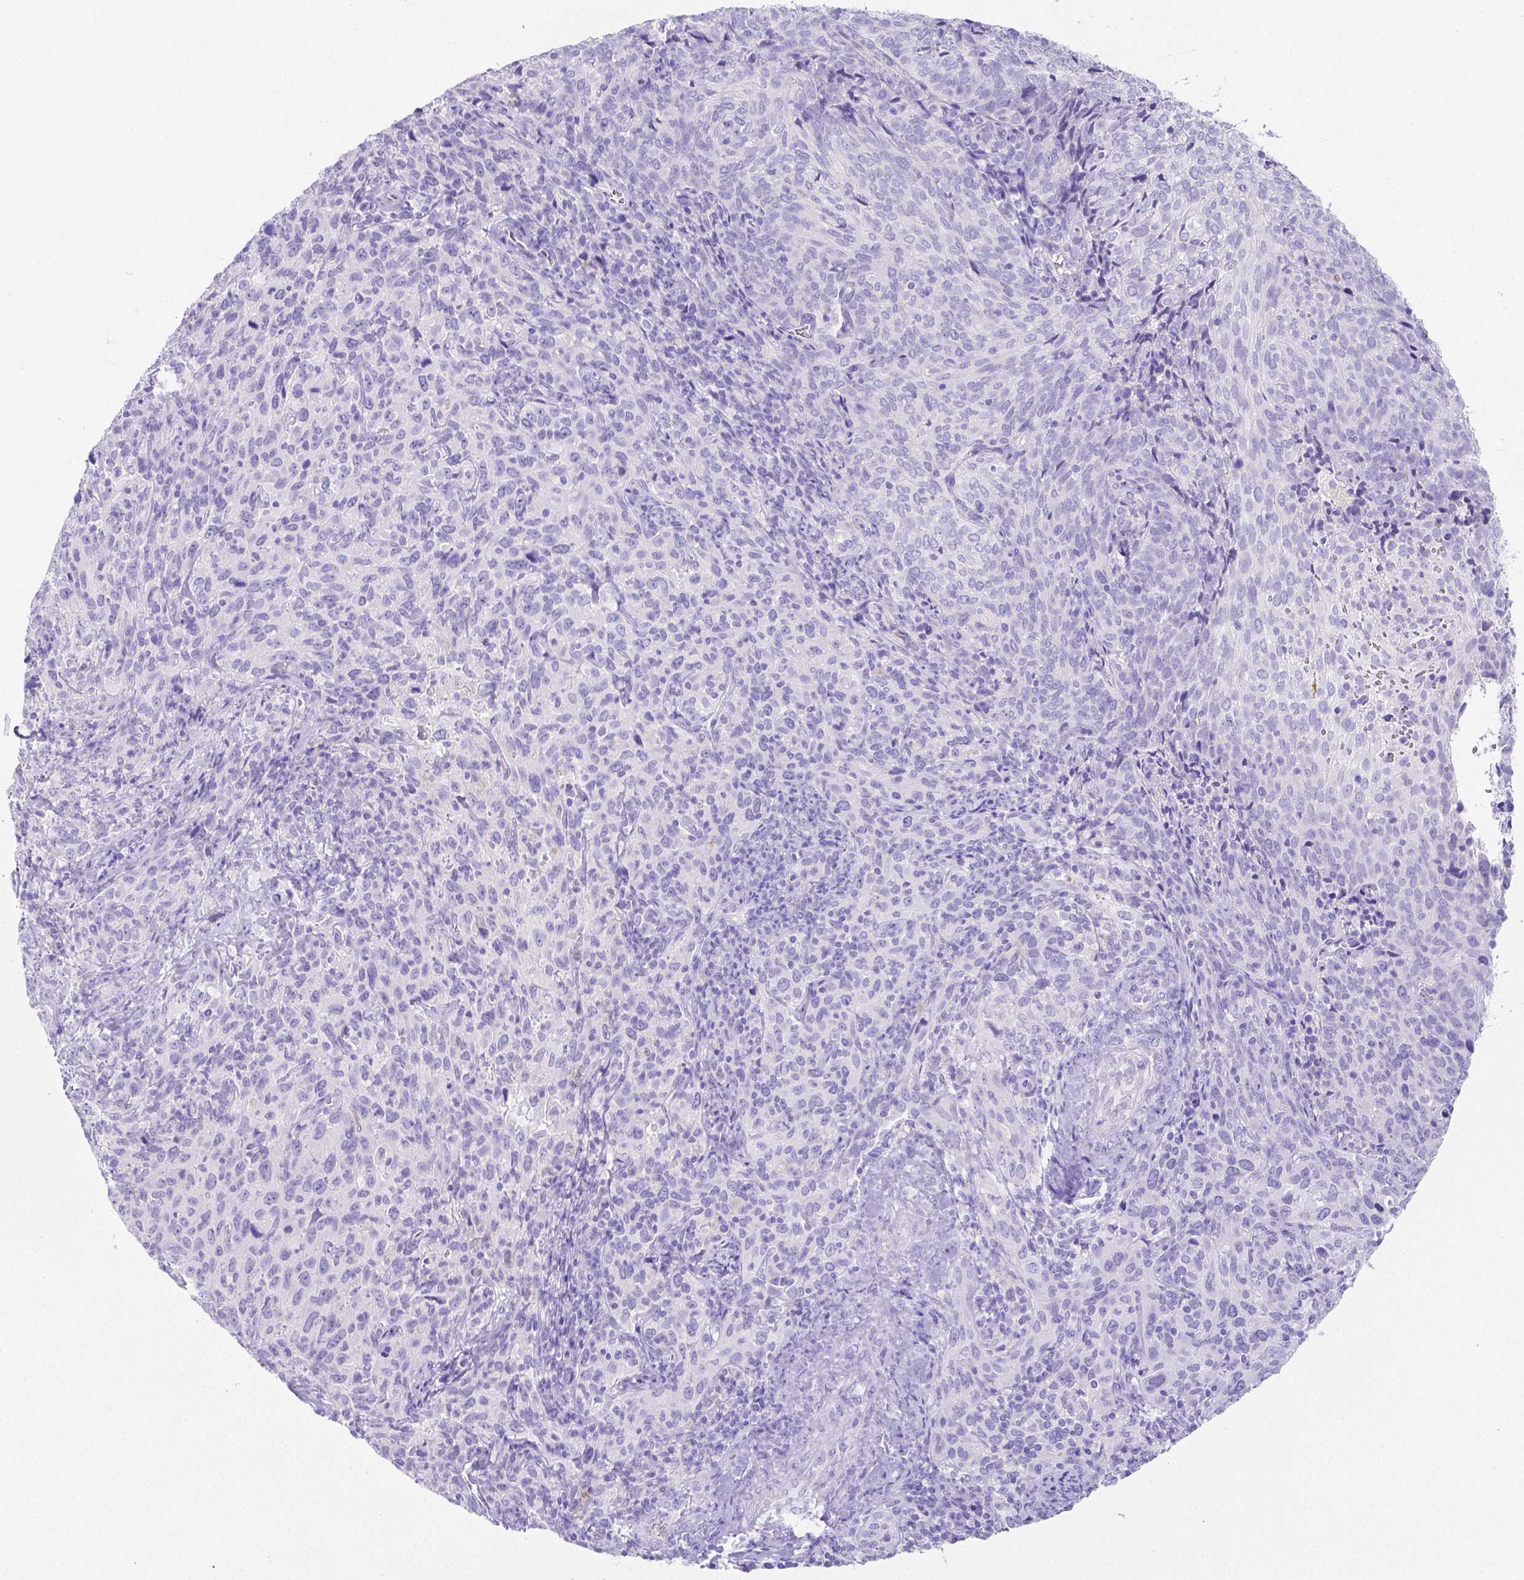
{"staining": {"intensity": "negative", "quantity": "none", "location": "none"}, "tissue": "cervical cancer", "cell_type": "Tumor cells", "image_type": "cancer", "snomed": [{"axis": "morphology", "description": "Squamous cell carcinoma, NOS"}, {"axis": "topography", "description": "Cervix"}], "caption": "Micrograph shows no protein positivity in tumor cells of cervical cancer tissue.", "gene": "ARHGAP36", "patient": {"sex": "female", "age": 51}}